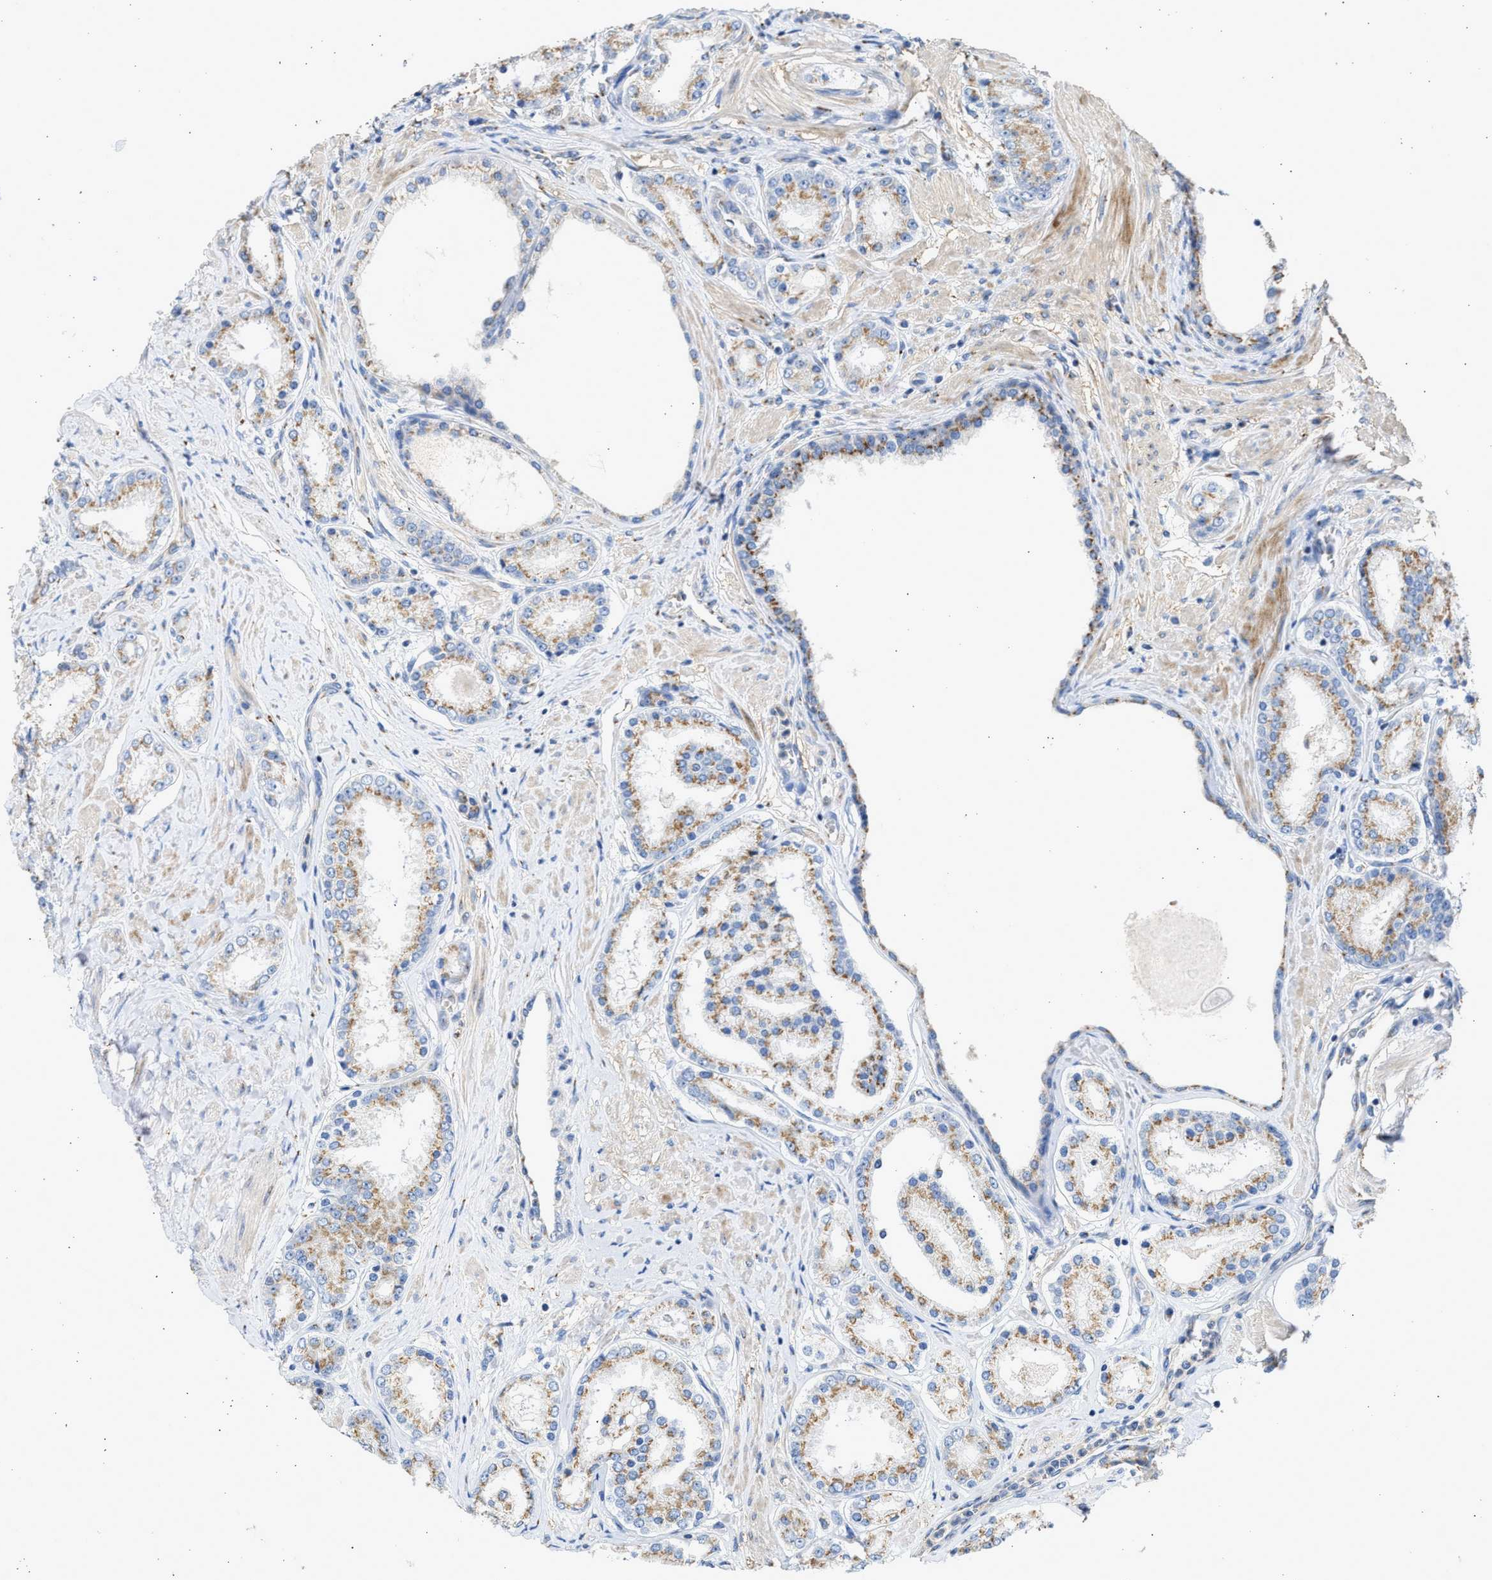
{"staining": {"intensity": "moderate", "quantity": "25%-75%", "location": "cytoplasmic/membranous"}, "tissue": "prostate cancer", "cell_type": "Tumor cells", "image_type": "cancer", "snomed": [{"axis": "morphology", "description": "Adenocarcinoma, Low grade"}, {"axis": "topography", "description": "Prostate"}], "caption": "Brown immunohistochemical staining in human low-grade adenocarcinoma (prostate) shows moderate cytoplasmic/membranous positivity in about 25%-75% of tumor cells.", "gene": "IPO8", "patient": {"sex": "male", "age": 63}}